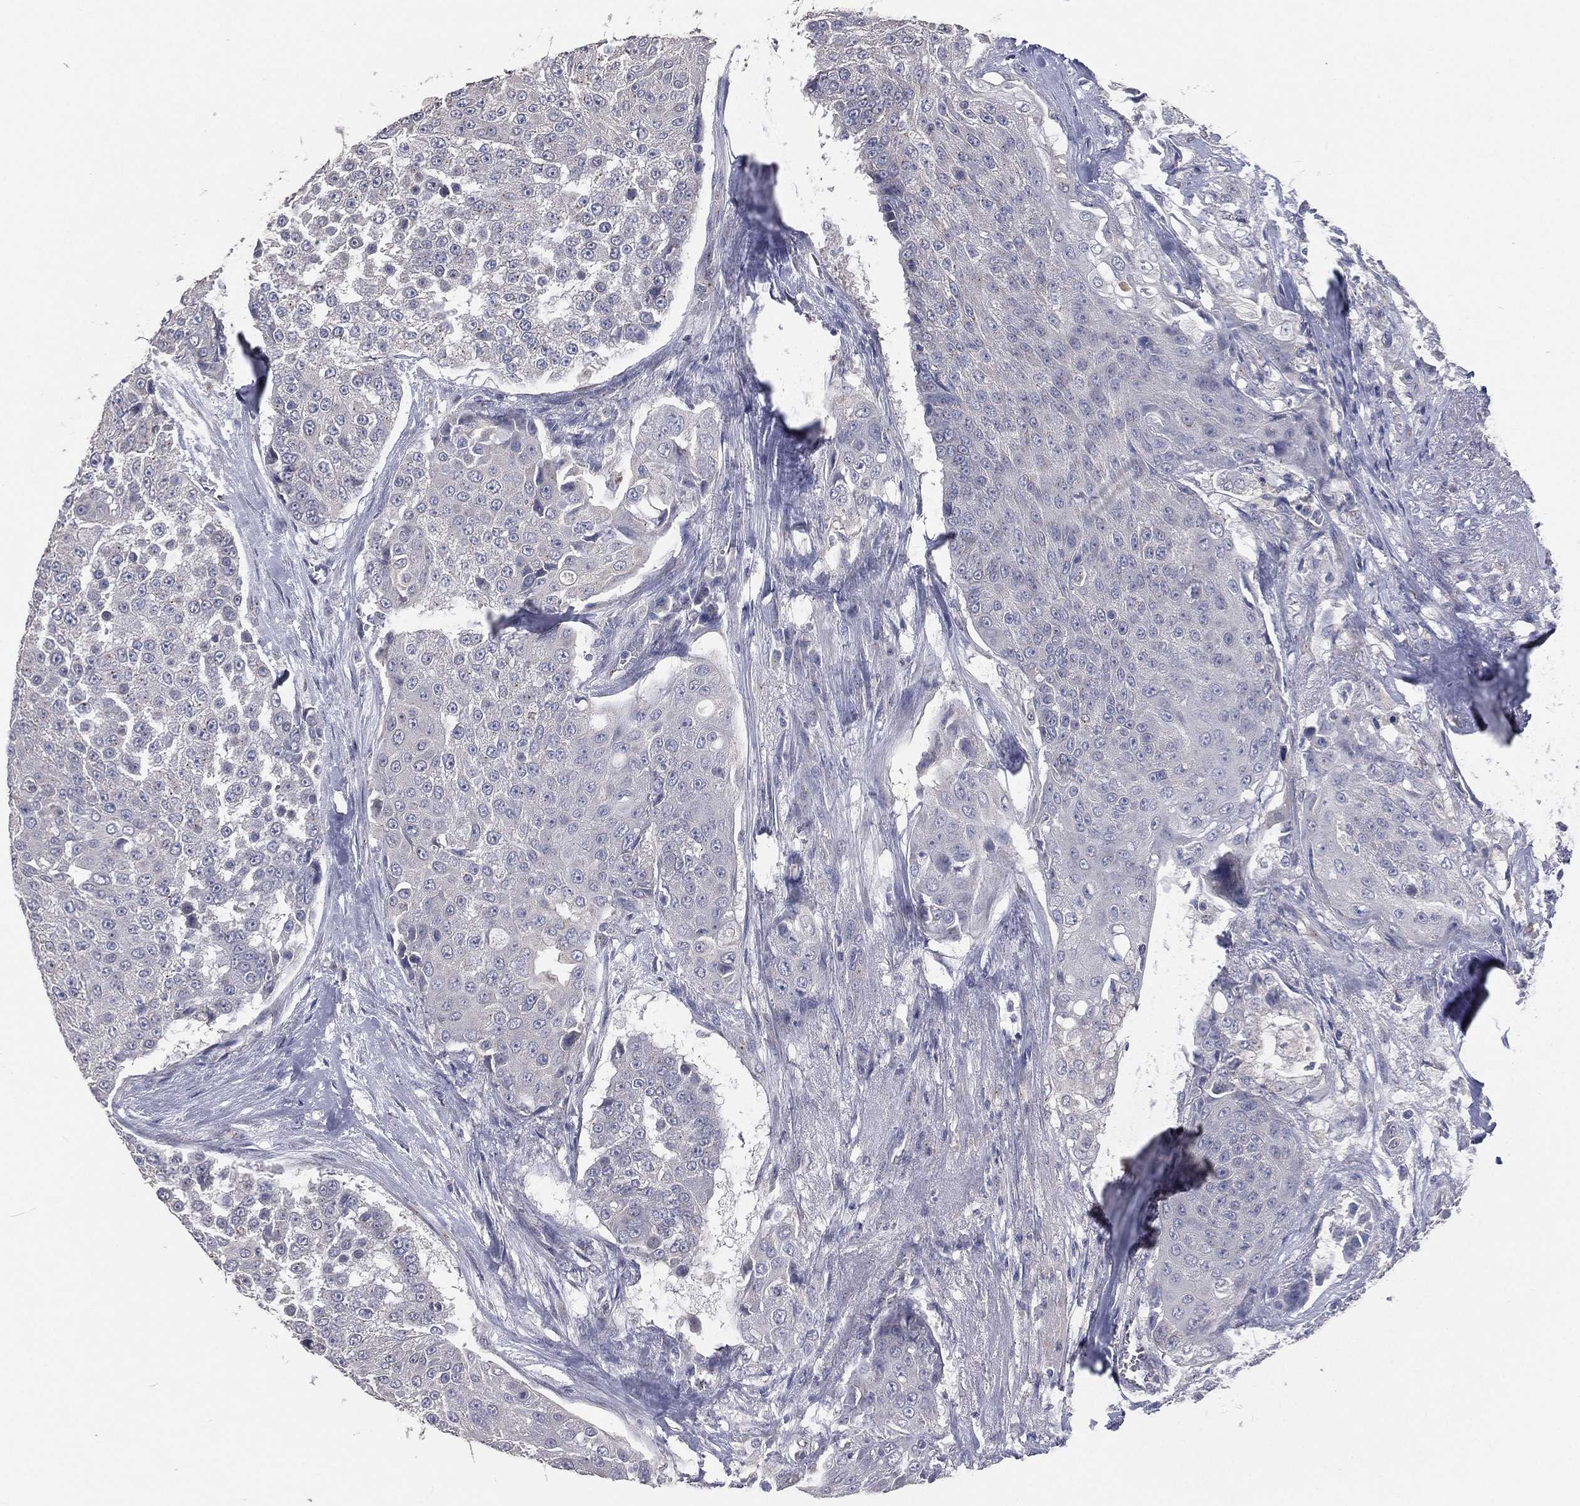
{"staining": {"intensity": "negative", "quantity": "none", "location": "none"}, "tissue": "urothelial cancer", "cell_type": "Tumor cells", "image_type": "cancer", "snomed": [{"axis": "morphology", "description": "Urothelial carcinoma, High grade"}, {"axis": "topography", "description": "Urinary bladder"}], "caption": "Urothelial cancer was stained to show a protein in brown. There is no significant positivity in tumor cells.", "gene": "CROCC", "patient": {"sex": "female", "age": 63}}